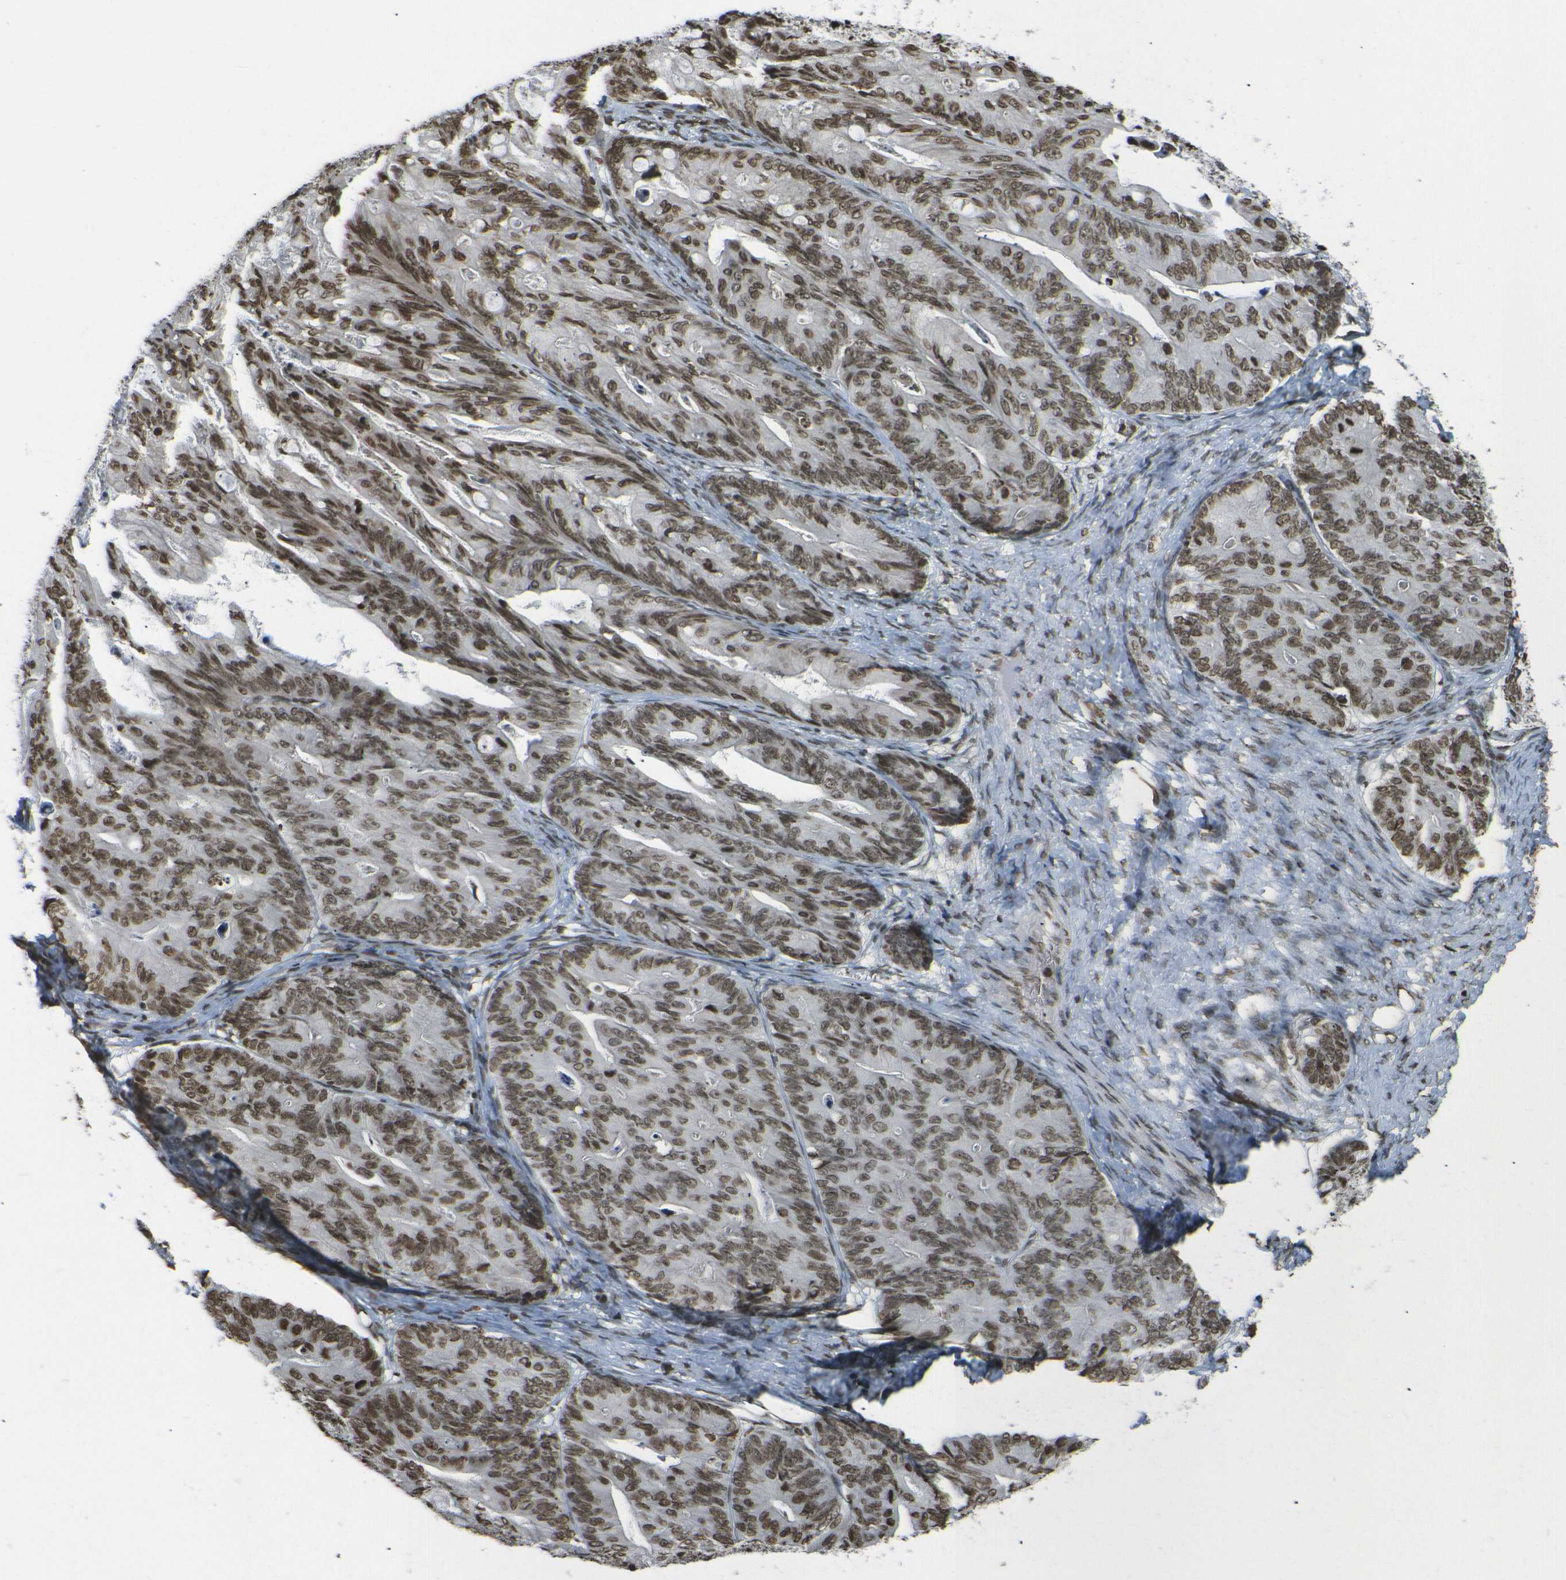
{"staining": {"intensity": "moderate", "quantity": ">75%", "location": "nuclear"}, "tissue": "ovarian cancer", "cell_type": "Tumor cells", "image_type": "cancer", "snomed": [{"axis": "morphology", "description": "Cystadenocarcinoma, mucinous, NOS"}, {"axis": "topography", "description": "Ovary"}], "caption": "Brown immunohistochemical staining in human ovarian cancer displays moderate nuclear expression in about >75% of tumor cells.", "gene": "H4C16", "patient": {"sex": "female", "age": 37}}